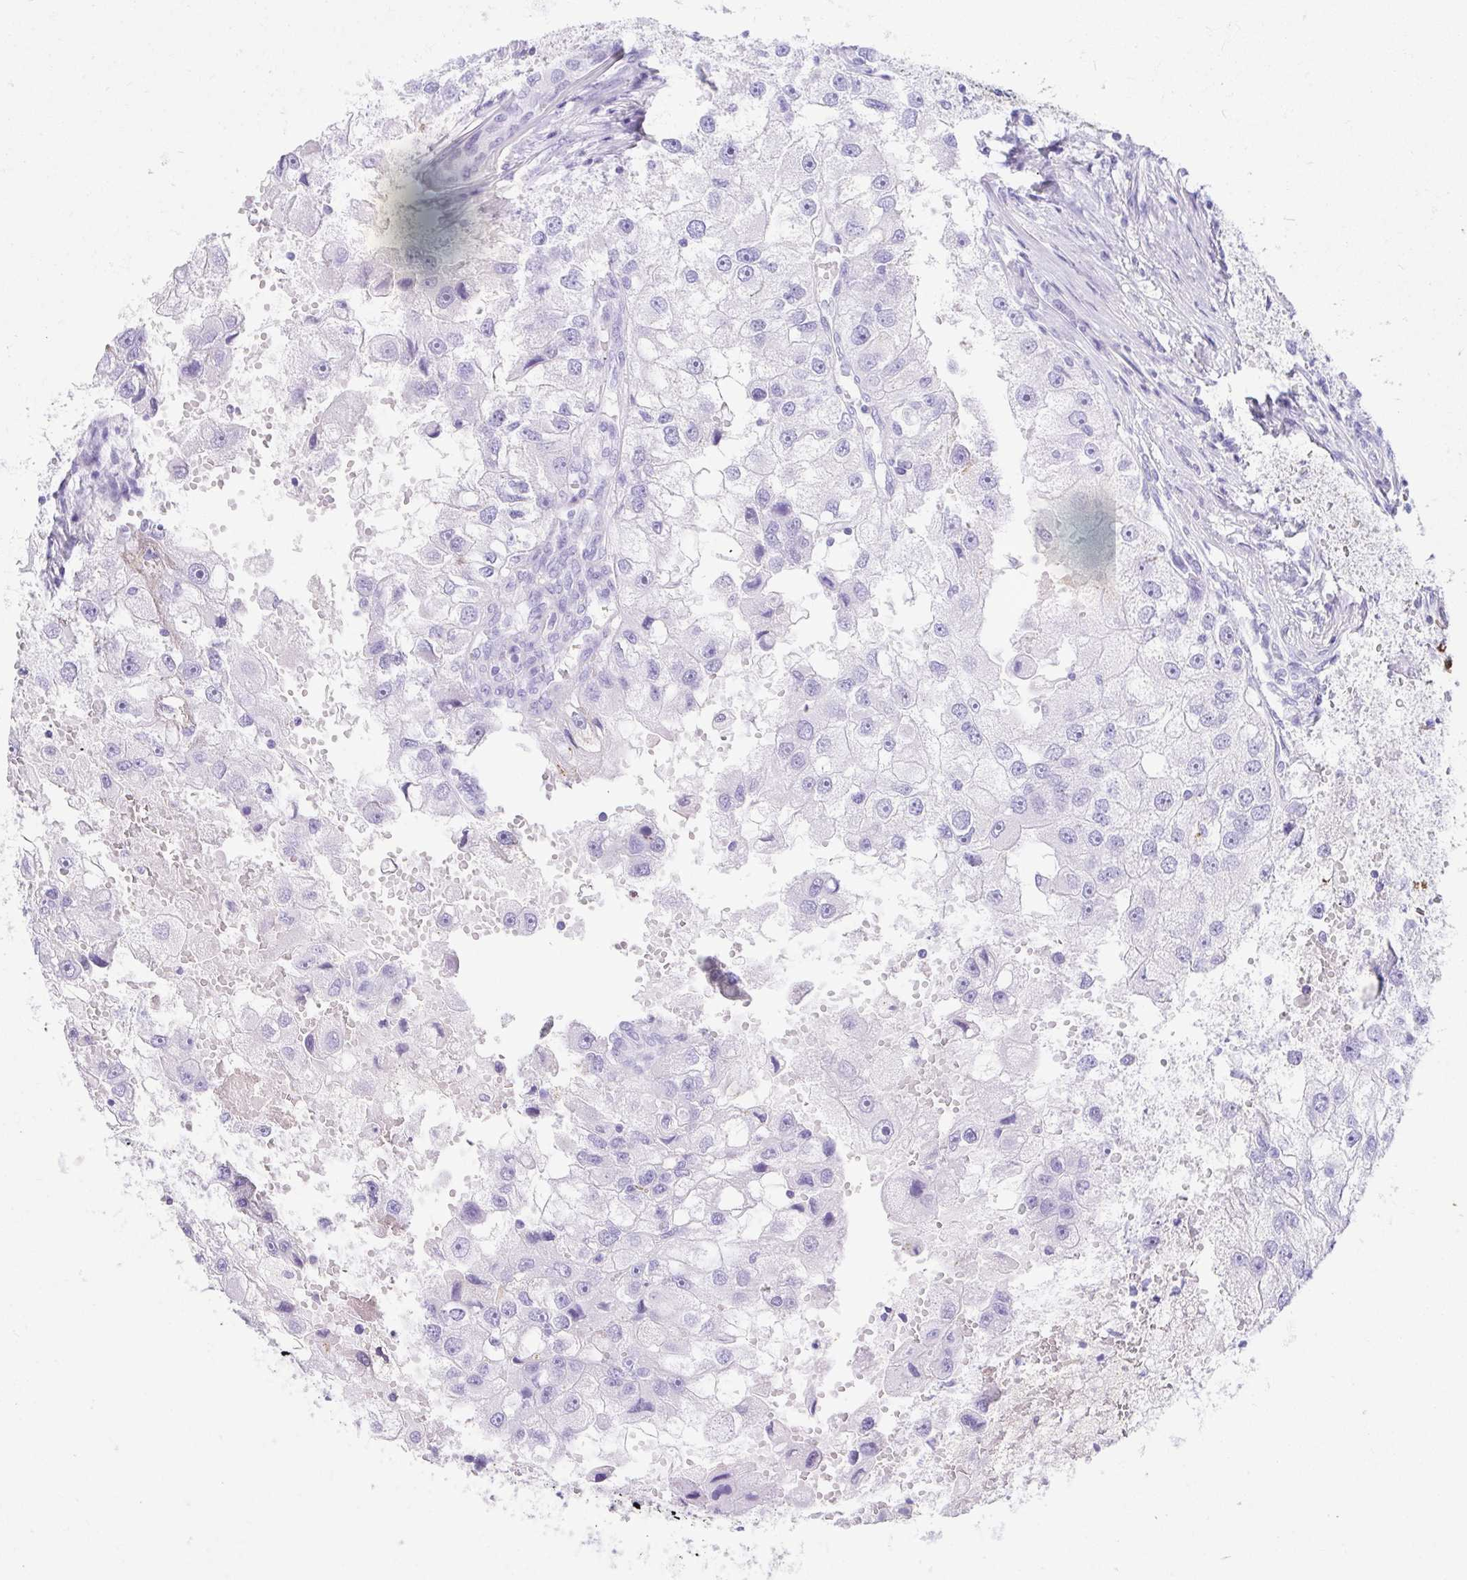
{"staining": {"intensity": "negative", "quantity": "none", "location": "none"}, "tissue": "renal cancer", "cell_type": "Tumor cells", "image_type": "cancer", "snomed": [{"axis": "morphology", "description": "Adenocarcinoma, NOS"}, {"axis": "topography", "description": "Kidney"}], "caption": "High magnification brightfield microscopy of adenocarcinoma (renal) stained with DAB (3,3'-diaminobenzidine) (brown) and counterstained with hematoxylin (blue): tumor cells show no significant expression.", "gene": "GKN1", "patient": {"sex": "male", "age": 63}}